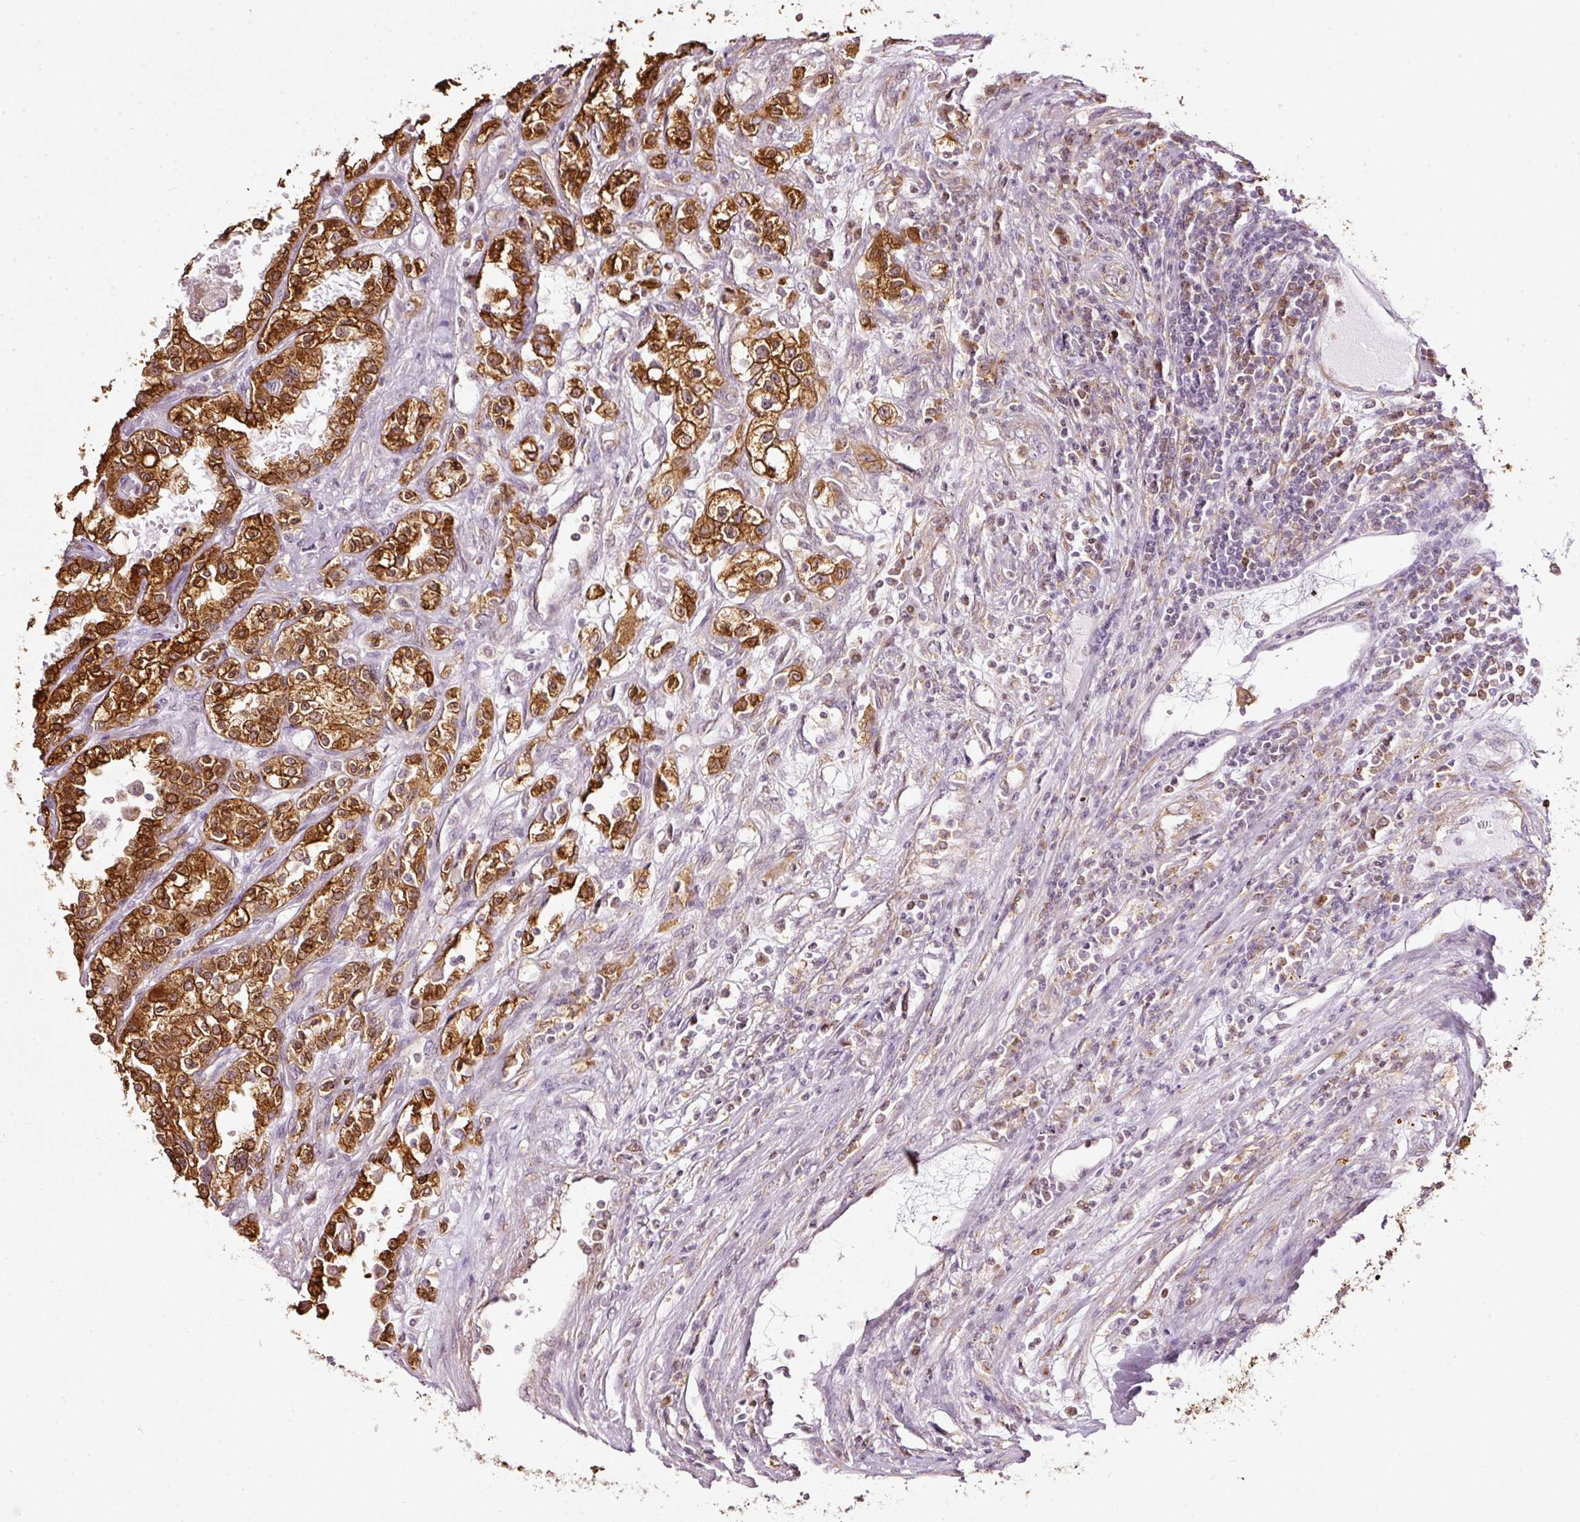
{"staining": {"intensity": "strong", "quantity": ">75%", "location": "cytoplasmic/membranous,nuclear"}, "tissue": "renal cancer", "cell_type": "Tumor cells", "image_type": "cancer", "snomed": [{"axis": "morphology", "description": "Adenocarcinoma, NOS"}, {"axis": "topography", "description": "Kidney"}], "caption": "The micrograph exhibits immunohistochemical staining of renal cancer (adenocarcinoma). There is strong cytoplasmic/membranous and nuclear positivity is identified in about >75% of tumor cells.", "gene": "SCNM1", "patient": {"sex": "female", "age": 52}}